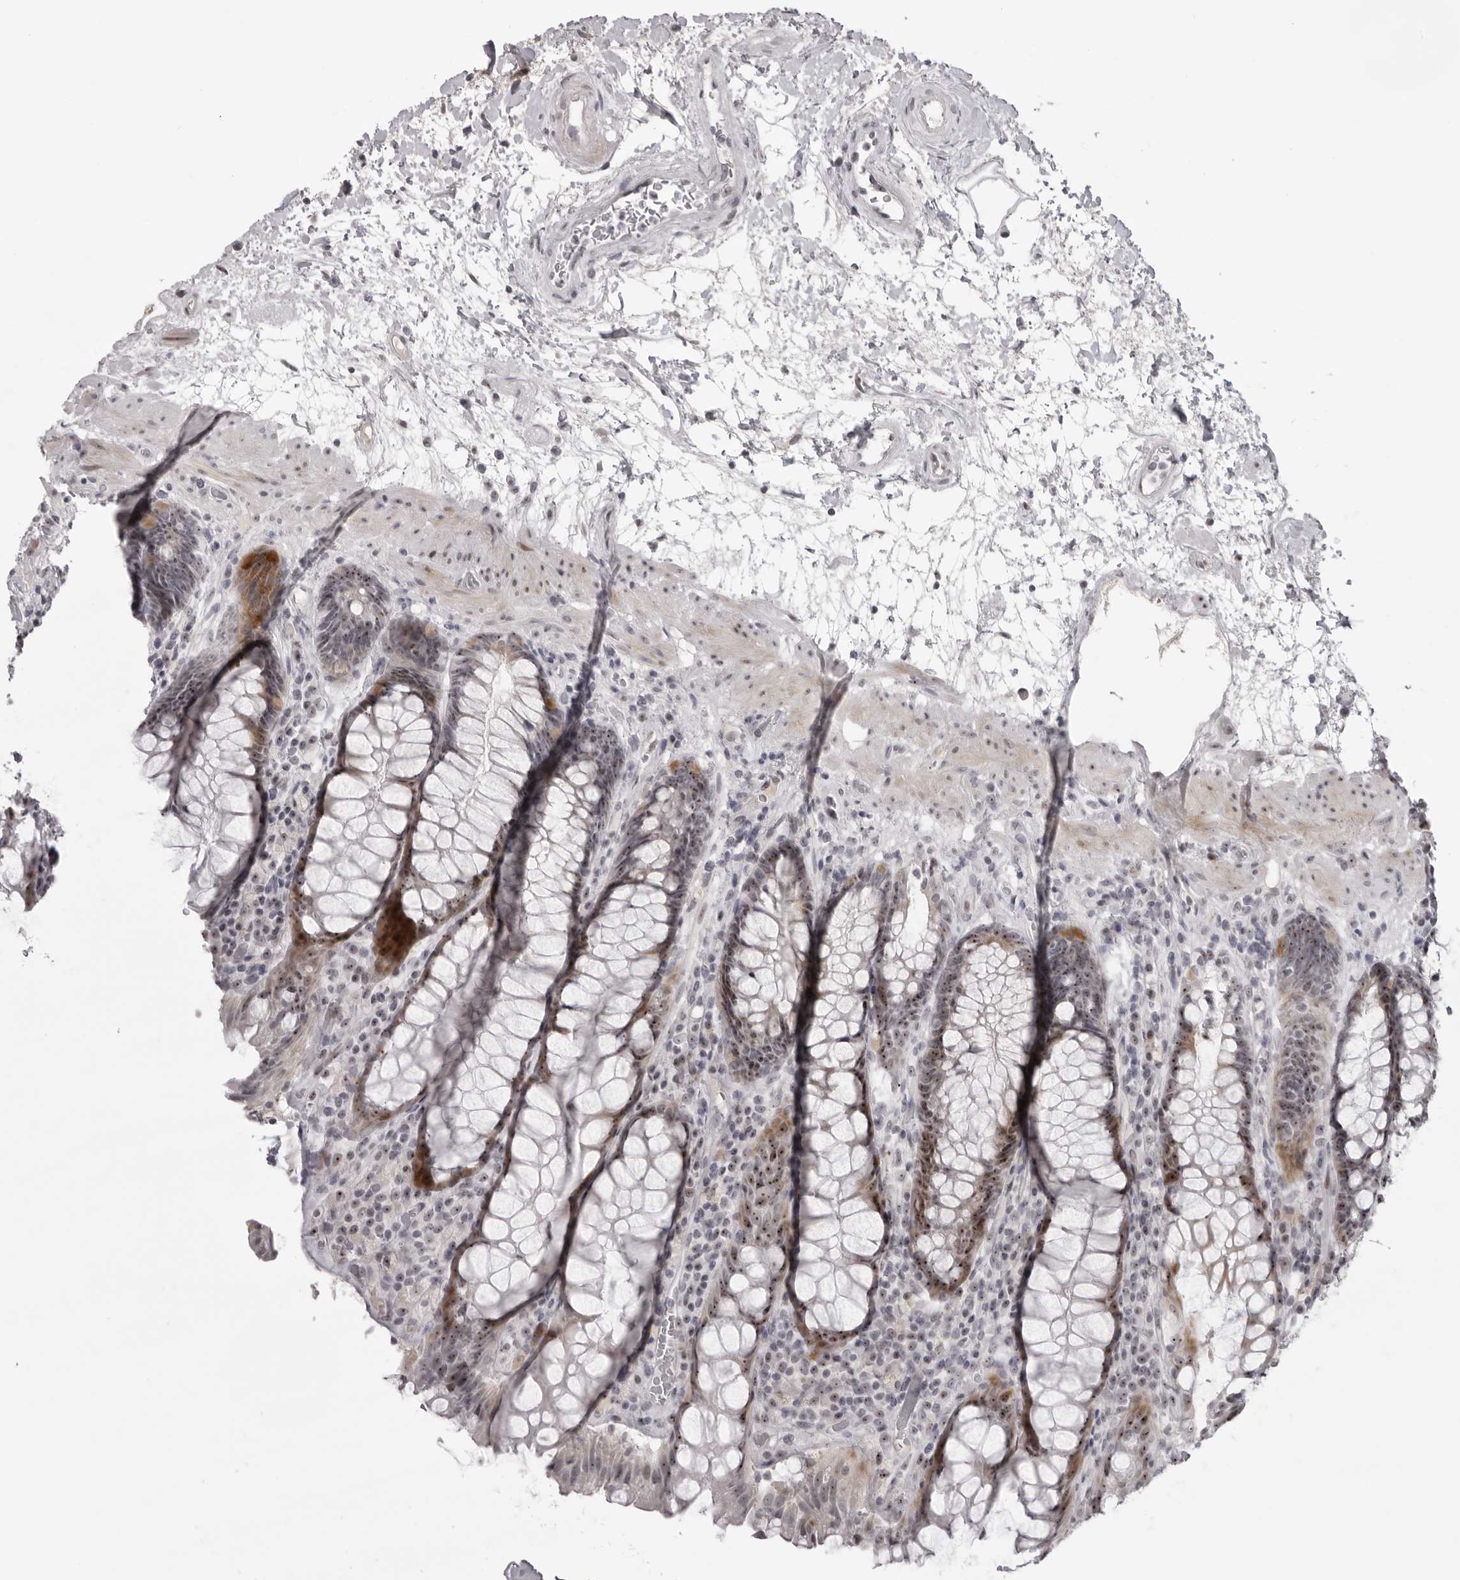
{"staining": {"intensity": "moderate", "quantity": "25%-75%", "location": "cytoplasmic/membranous,nuclear"}, "tissue": "rectum", "cell_type": "Glandular cells", "image_type": "normal", "snomed": [{"axis": "morphology", "description": "Normal tissue, NOS"}, {"axis": "topography", "description": "Rectum"}], "caption": "An immunohistochemistry (IHC) photomicrograph of normal tissue is shown. Protein staining in brown shows moderate cytoplasmic/membranous,nuclear positivity in rectum within glandular cells.", "gene": "HELZ", "patient": {"sex": "male", "age": 64}}